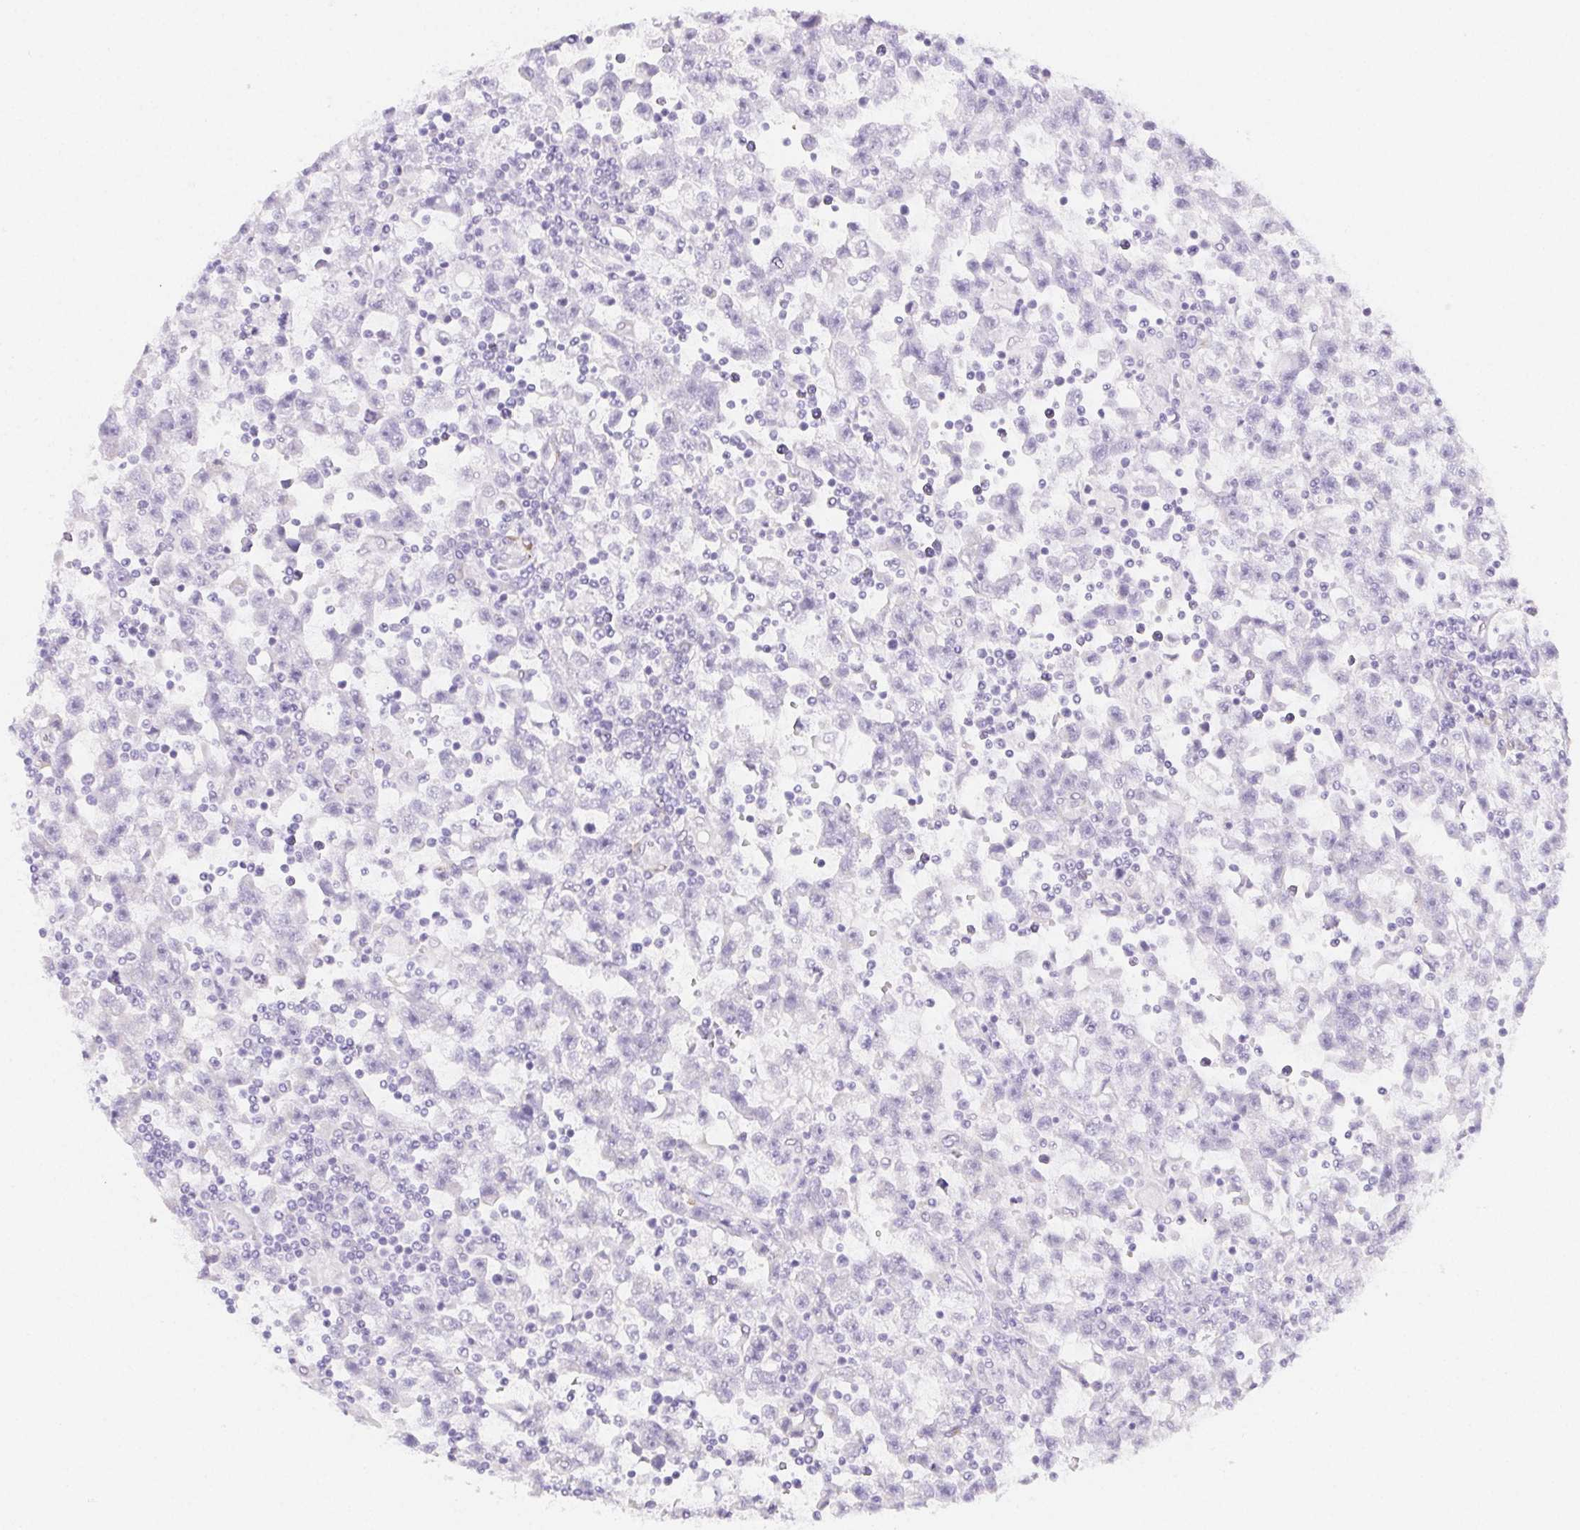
{"staining": {"intensity": "negative", "quantity": "none", "location": "none"}, "tissue": "testis cancer", "cell_type": "Tumor cells", "image_type": "cancer", "snomed": [{"axis": "morphology", "description": "Seminoma, NOS"}, {"axis": "topography", "description": "Testis"}], "caption": "A micrograph of testis cancer stained for a protein displays no brown staining in tumor cells.", "gene": "HRC", "patient": {"sex": "male", "age": 31}}